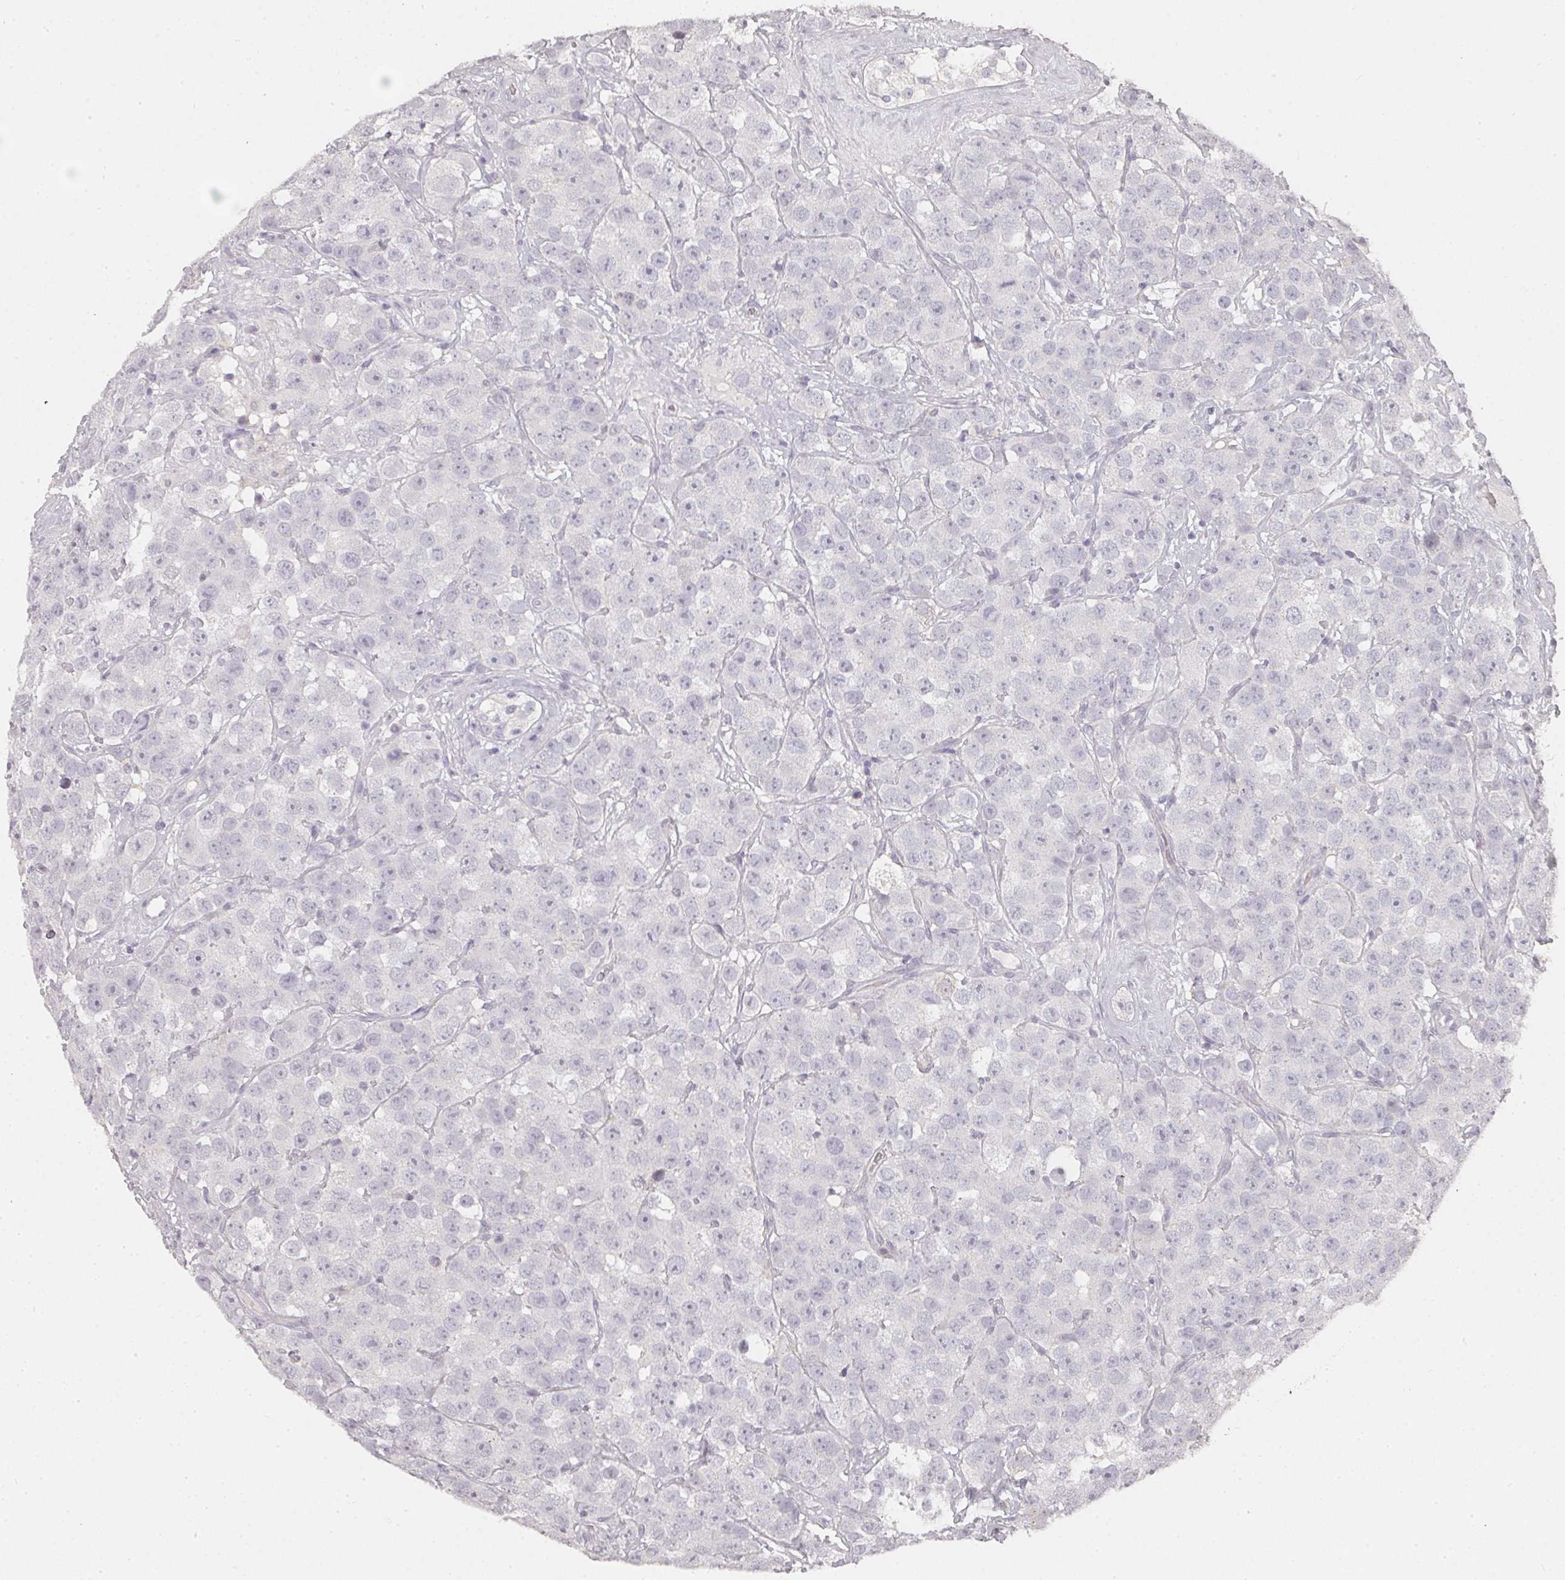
{"staining": {"intensity": "negative", "quantity": "none", "location": "none"}, "tissue": "testis cancer", "cell_type": "Tumor cells", "image_type": "cancer", "snomed": [{"axis": "morphology", "description": "Seminoma, NOS"}, {"axis": "topography", "description": "Testis"}], "caption": "This is an IHC histopathology image of human testis cancer (seminoma). There is no staining in tumor cells.", "gene": "SHISA2", "patient": {"sex": "male", "age": 28}}